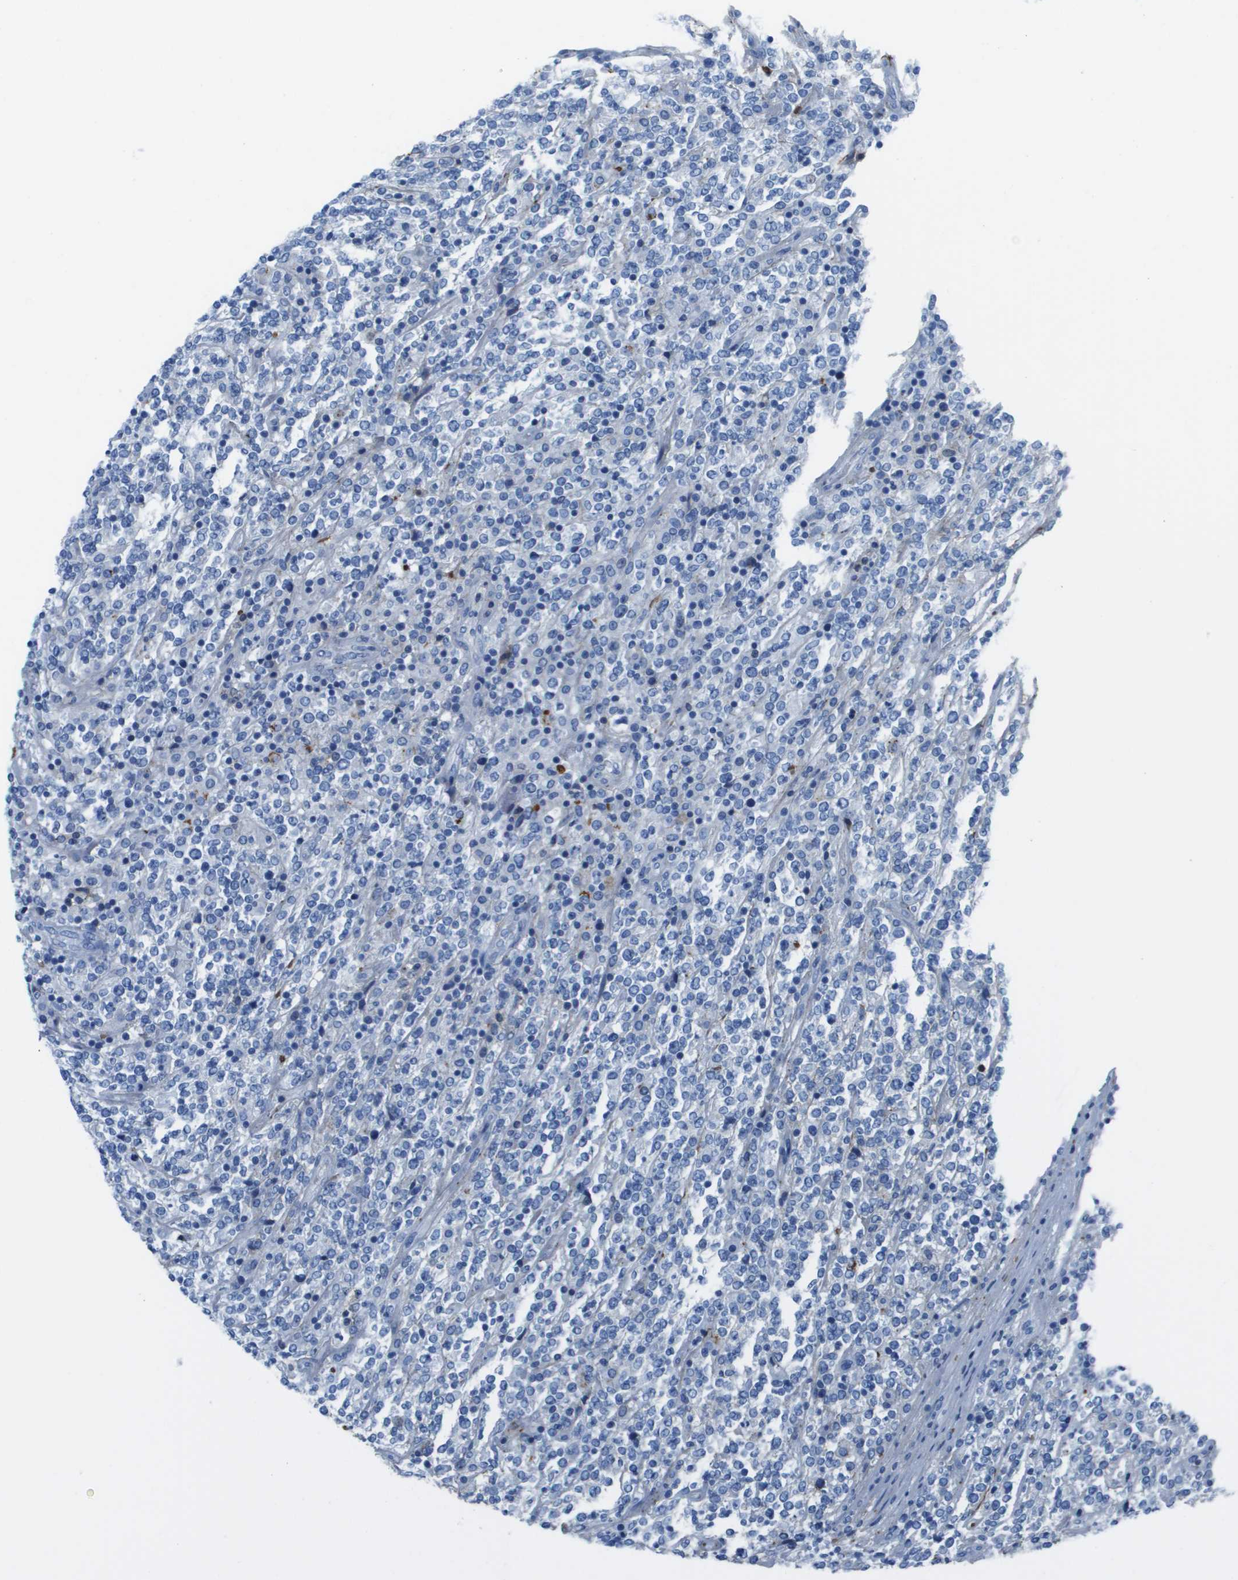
{"staining": {"intensity": "negative", "quantity": "none", "location": "none"}, "tissue": "lymphoma", "cell_type": "Tumor cells", "image_type": "cancer", "snomed": [{"axis": "morphology", "description": "Malignant lymphoma, non-Hodgkin's type, High grade"}, {"axis": "topography", "description": "Soft tissue"}], "caption": "Tumor cells show no significant protein expression in malignant lymphoma, non-Hodgkin's type (high-grade).", "gene": "VTN", "patient": {"sex": "male", "age": 18}}